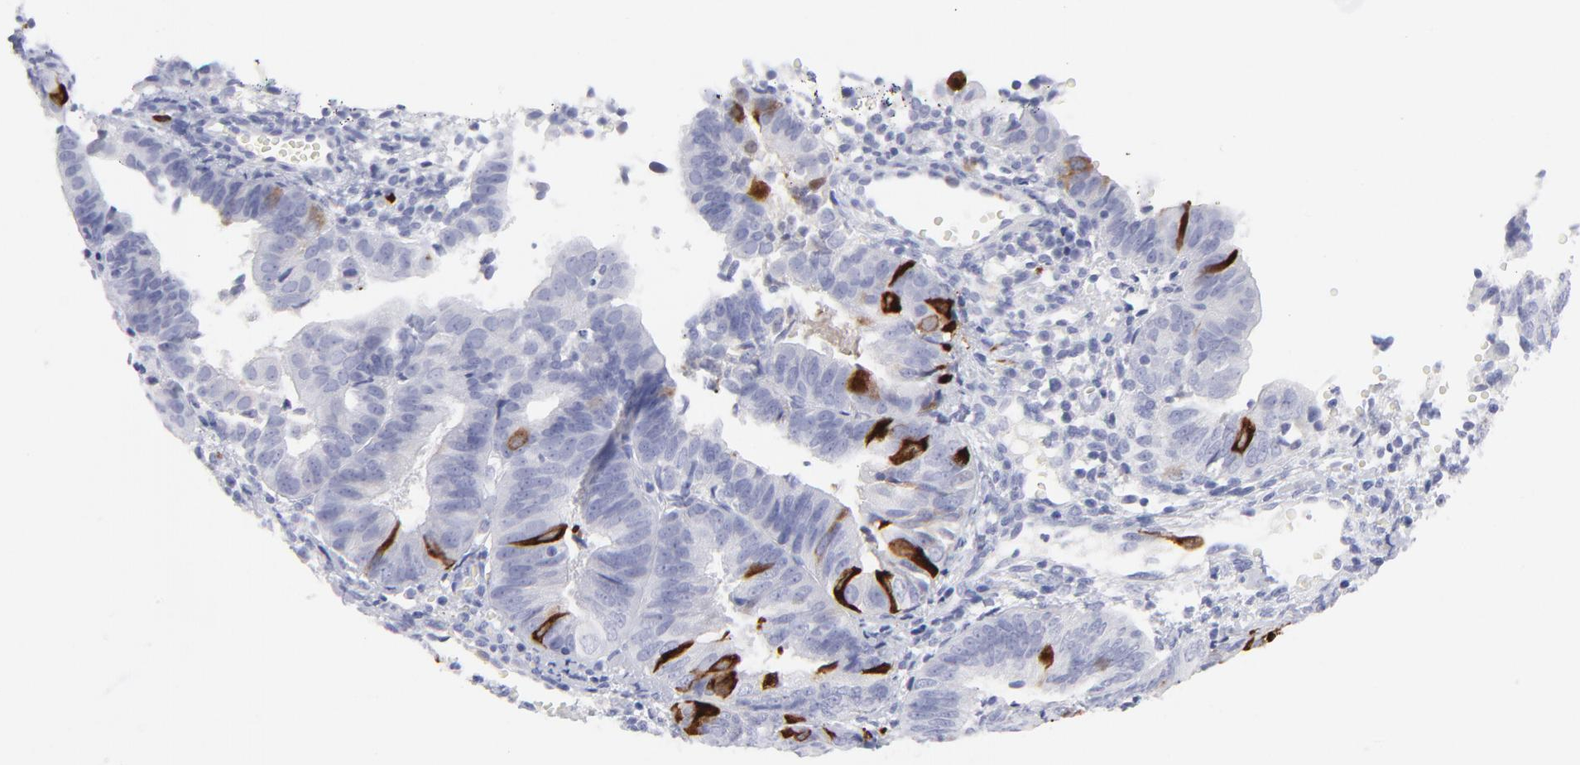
{"staining": {"intensity": "strong", "quantity": "<25%", "location": "cytoplasmic/membranous"}, "tissue": "endometrial cancer", "cell_type": "Tumor cells", "image_type": "cancer", "snomed": [{"axis": "morphology", "description": "Adenocarcinoma, NOS"}, {"axis": "topography", "description": "Endometrium"}], "caption": "Immunohistochemical staining of human endometrial adenocarcinoma reveals medium levels of strong cytoplasmic/membranous protein expression in about <25% of tumor cells.", "gene": "CCNB1", "patient": {"sex": "female", "age": 63}}